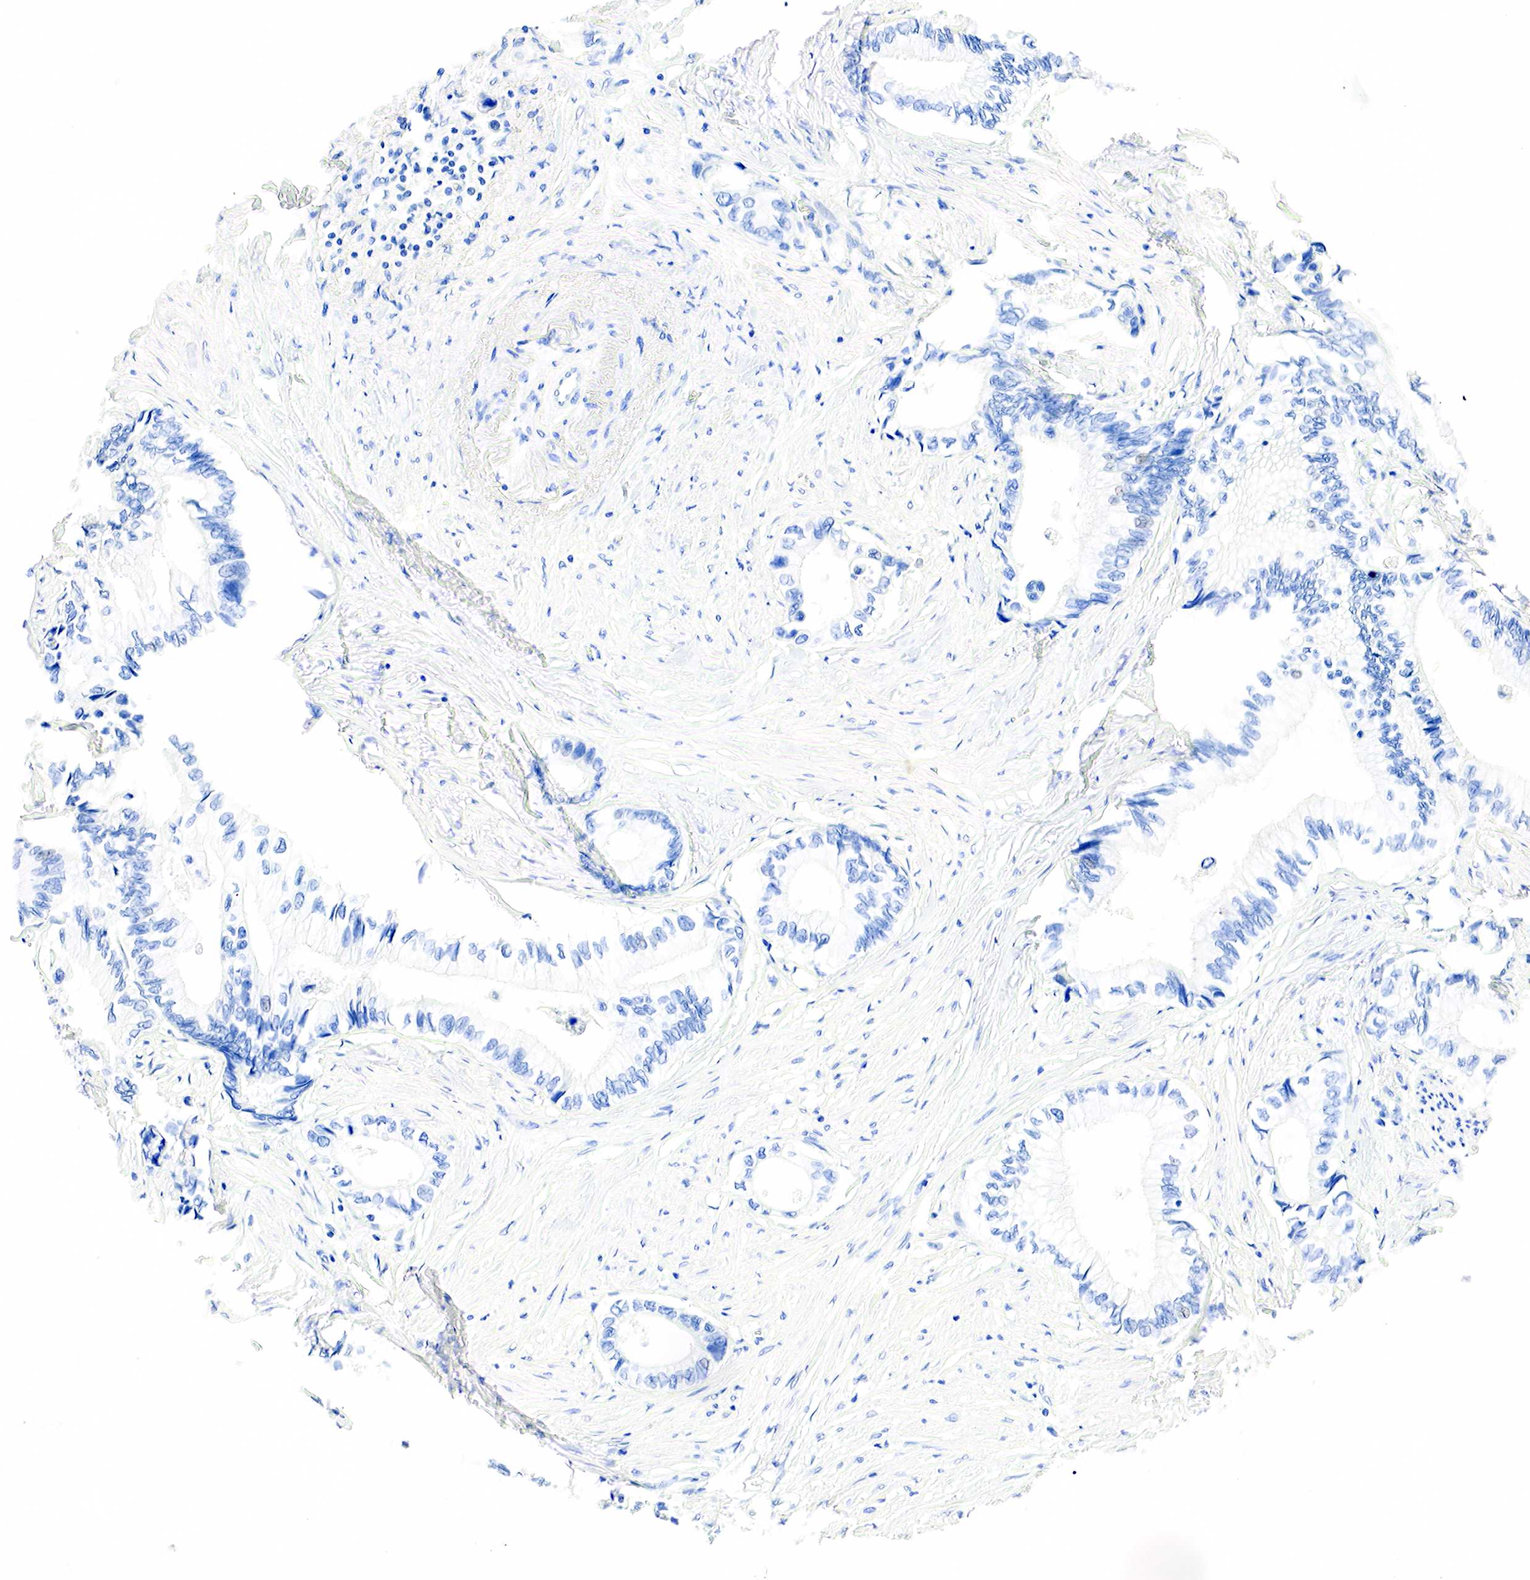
{"staining": {"intensity": "negative", "quantity": "none", "location": "none"}, "tissue": "pancreatic cancer", "cell_type": "Tumor cells", "image_type": "cancer", "snomed": [{"axis": "morphology", "description": "Adenocarcinoma, NOS"}, {"axis": "topography", "description": "Pancreas"}], "caption": "The histopathology image displays no staining of tumor cells in pancreatic cancer.", "gene": "PTH", "patient": {"sex": "female", "age": 66}}